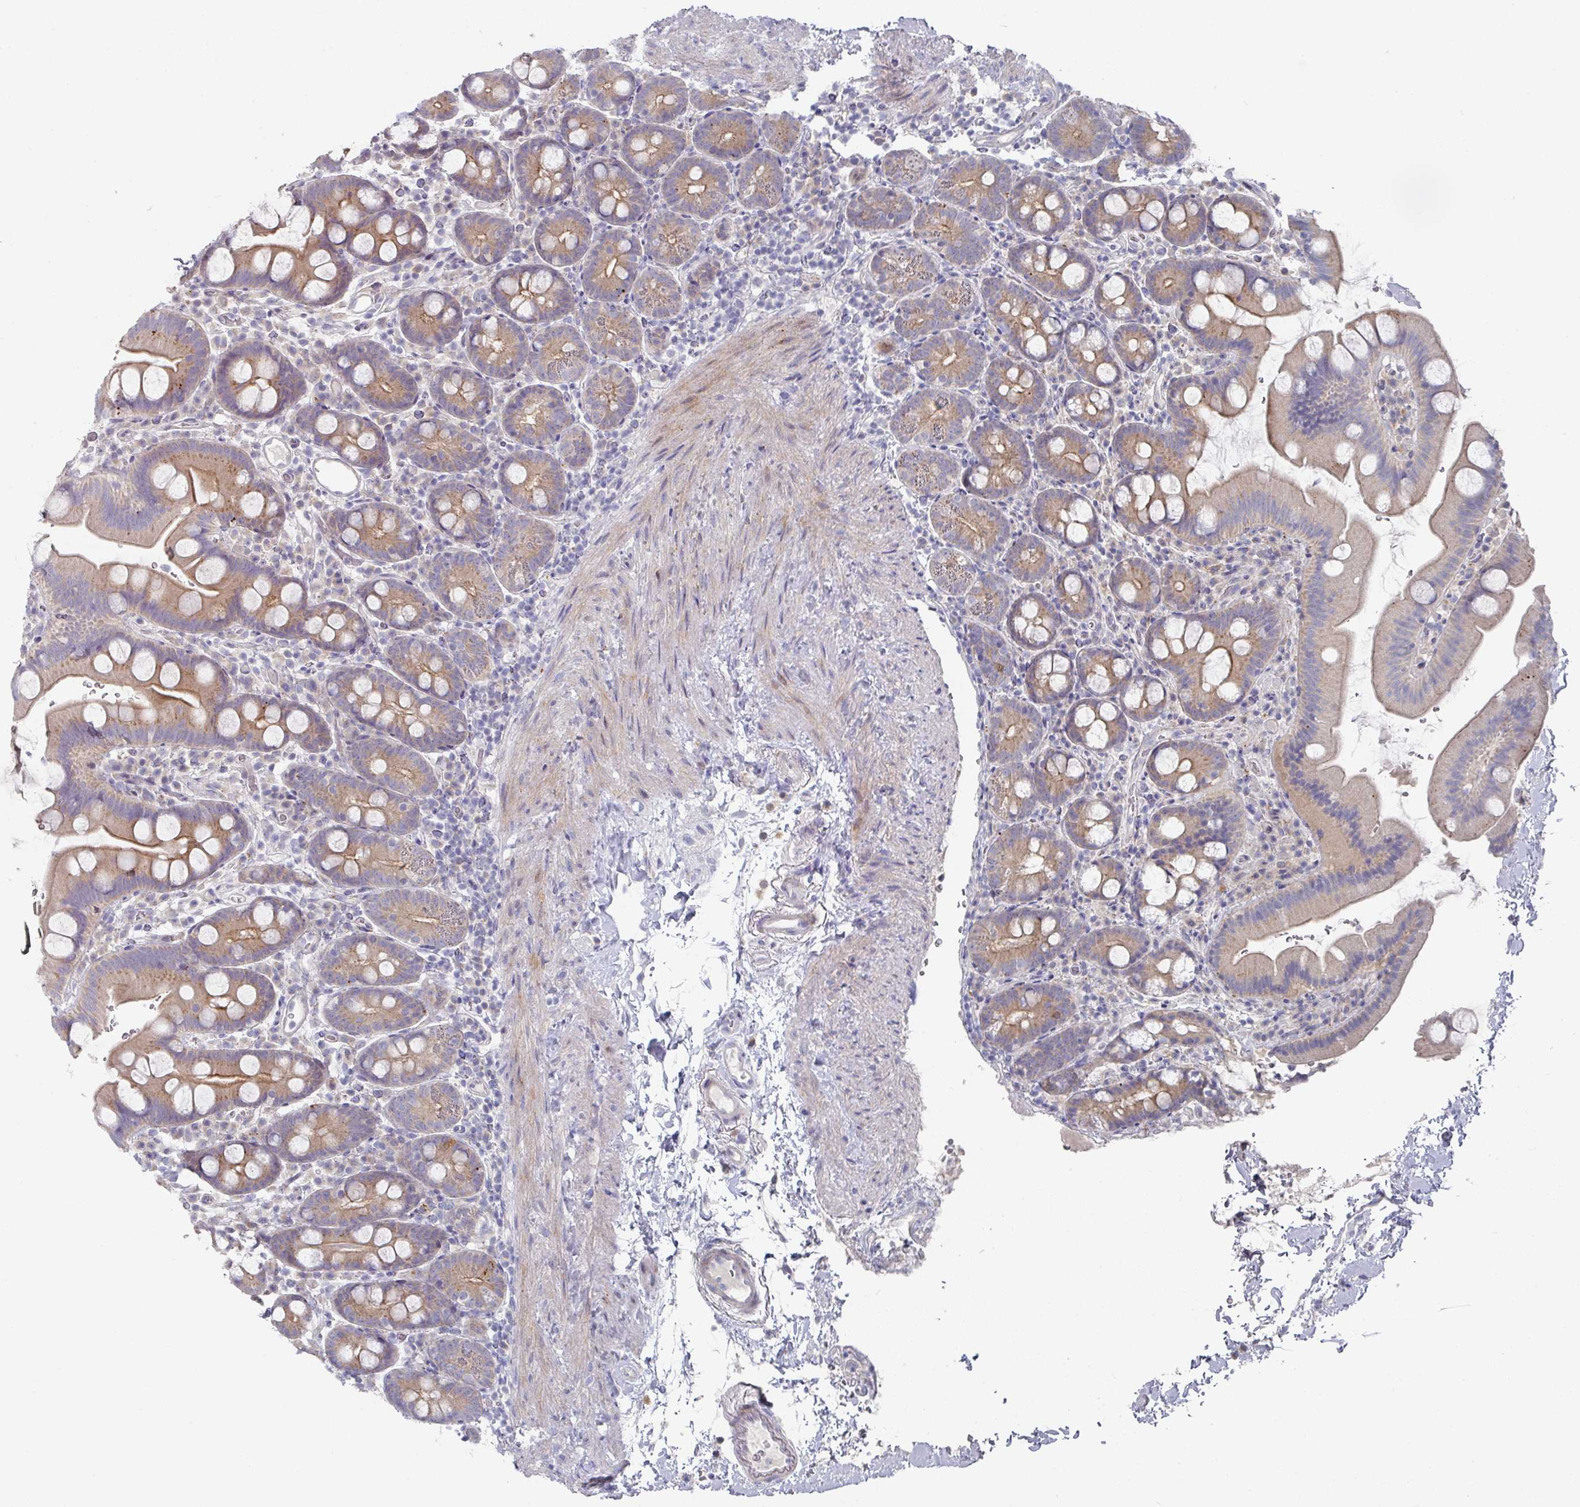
{"staining": {"intensity": "moderate", "quantity": ">75%", "location": "cytoplasmic/membranous"}, "tissue": "small intestine", "cell_type": "Glandular cells", "image_type": "normal", "snomed": [{"axis": "morphology", "description": "Normal tissue, NOS"}, {"axis": "topography", "description": "Small intestine"}], "caption": "An immunohistochemistry (IHC) image of benign tissue is shown. Protein staining in brown highlights moderate cytoplasmic/membranous positivity in small intestine within glandular cells.", "gene": "NT5C1A", "patient": {"sex": "female", "age": 68}}